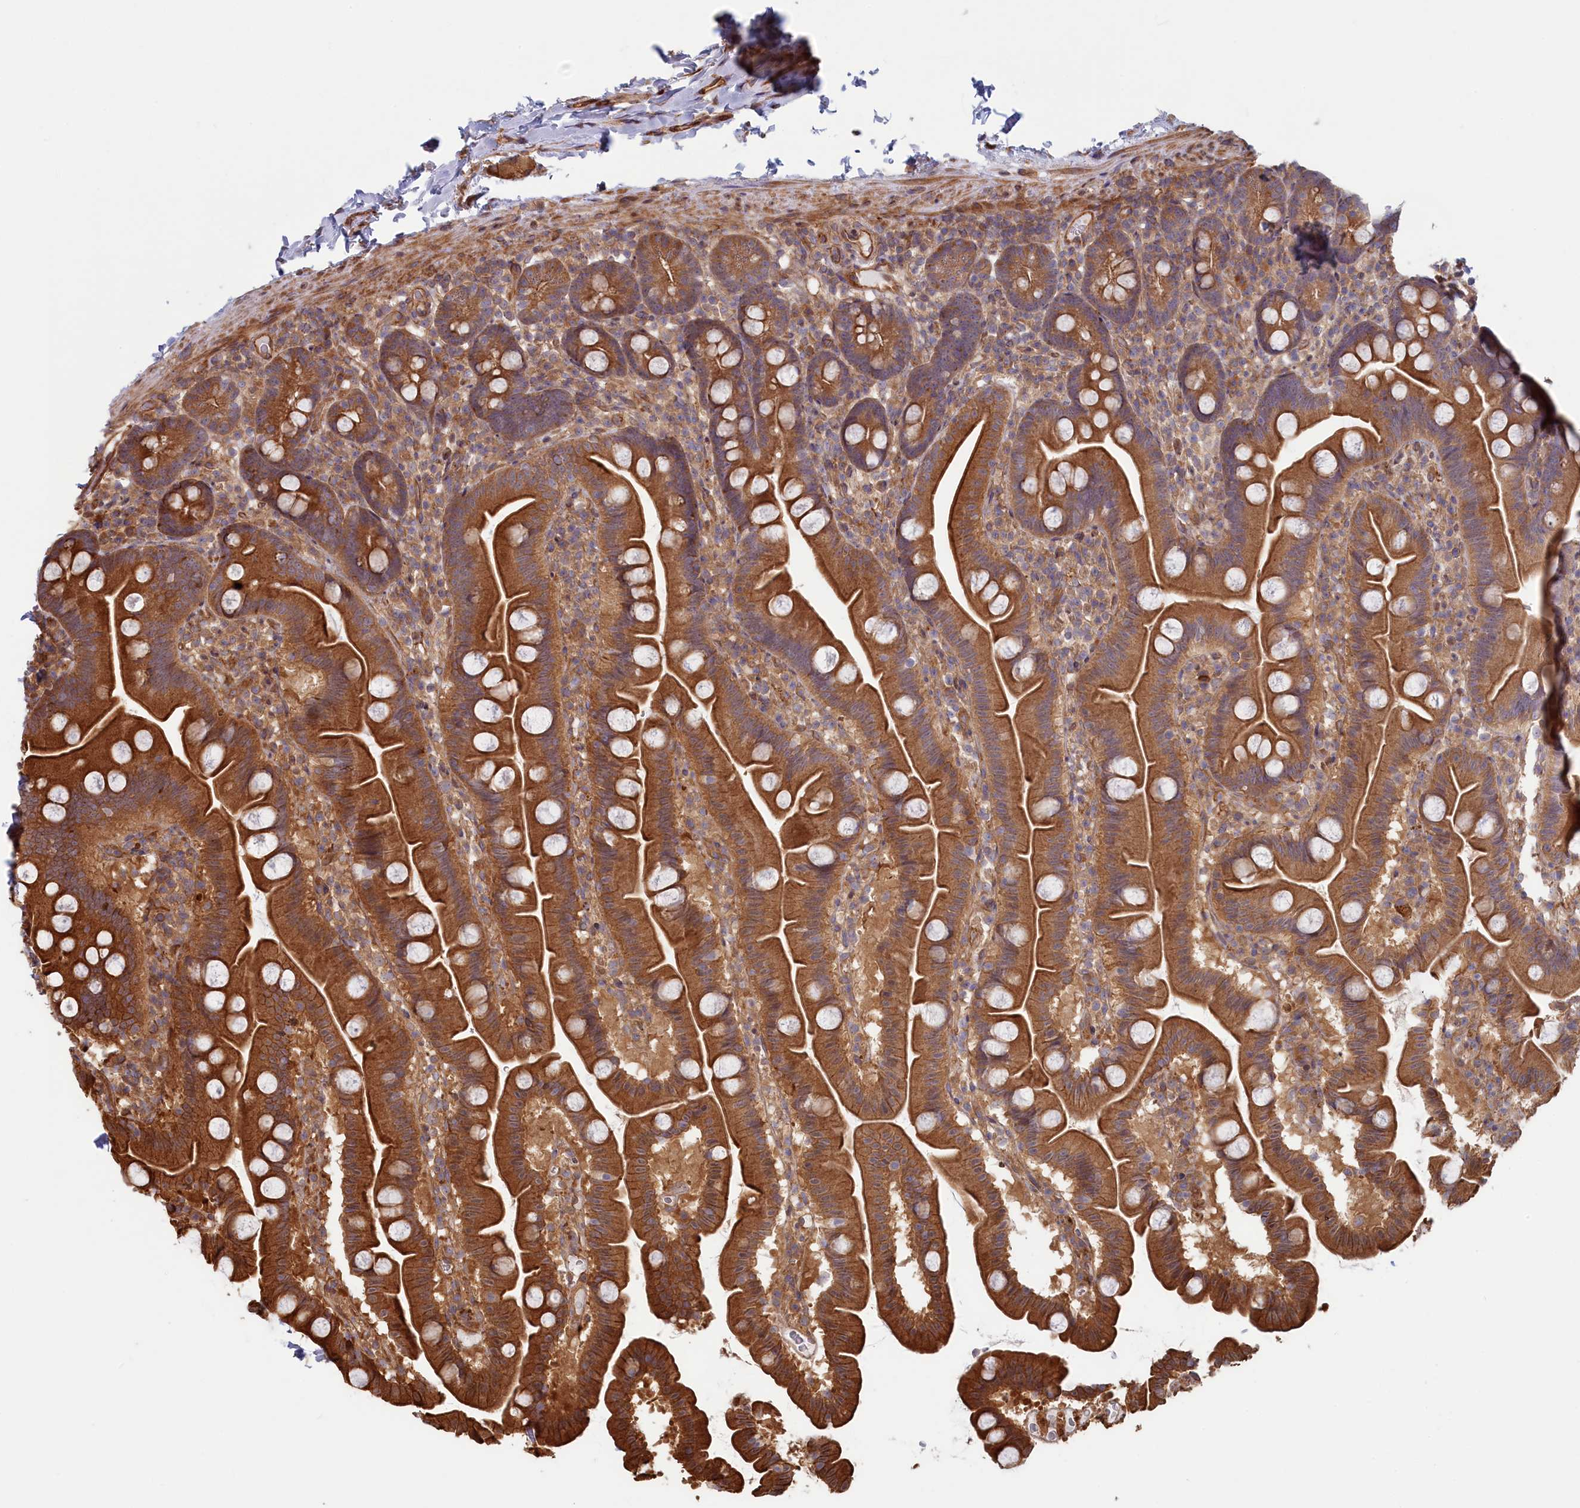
{"staining": {"intensity": "moderate", "quantity": ">75%", "location": "cytoplasmic/membranous"}, "tissue": "small intestine", "cell_type": "Glandular cells", "image_type": "normal", "snomed": [{"axis": "morphology", "description": "Normal tissue, NOS"}, {"axis": "topography", "description": "Small intestine"}], "caption": "This is a photomicrograph of immunohistochemistry (IHC) staining of normal small intestine, which shows moderate expression in the cytoplasmic/membranous of glandular cells.", "gene": "RILPL1", "patient": {"sex": "female", "age": 68}}